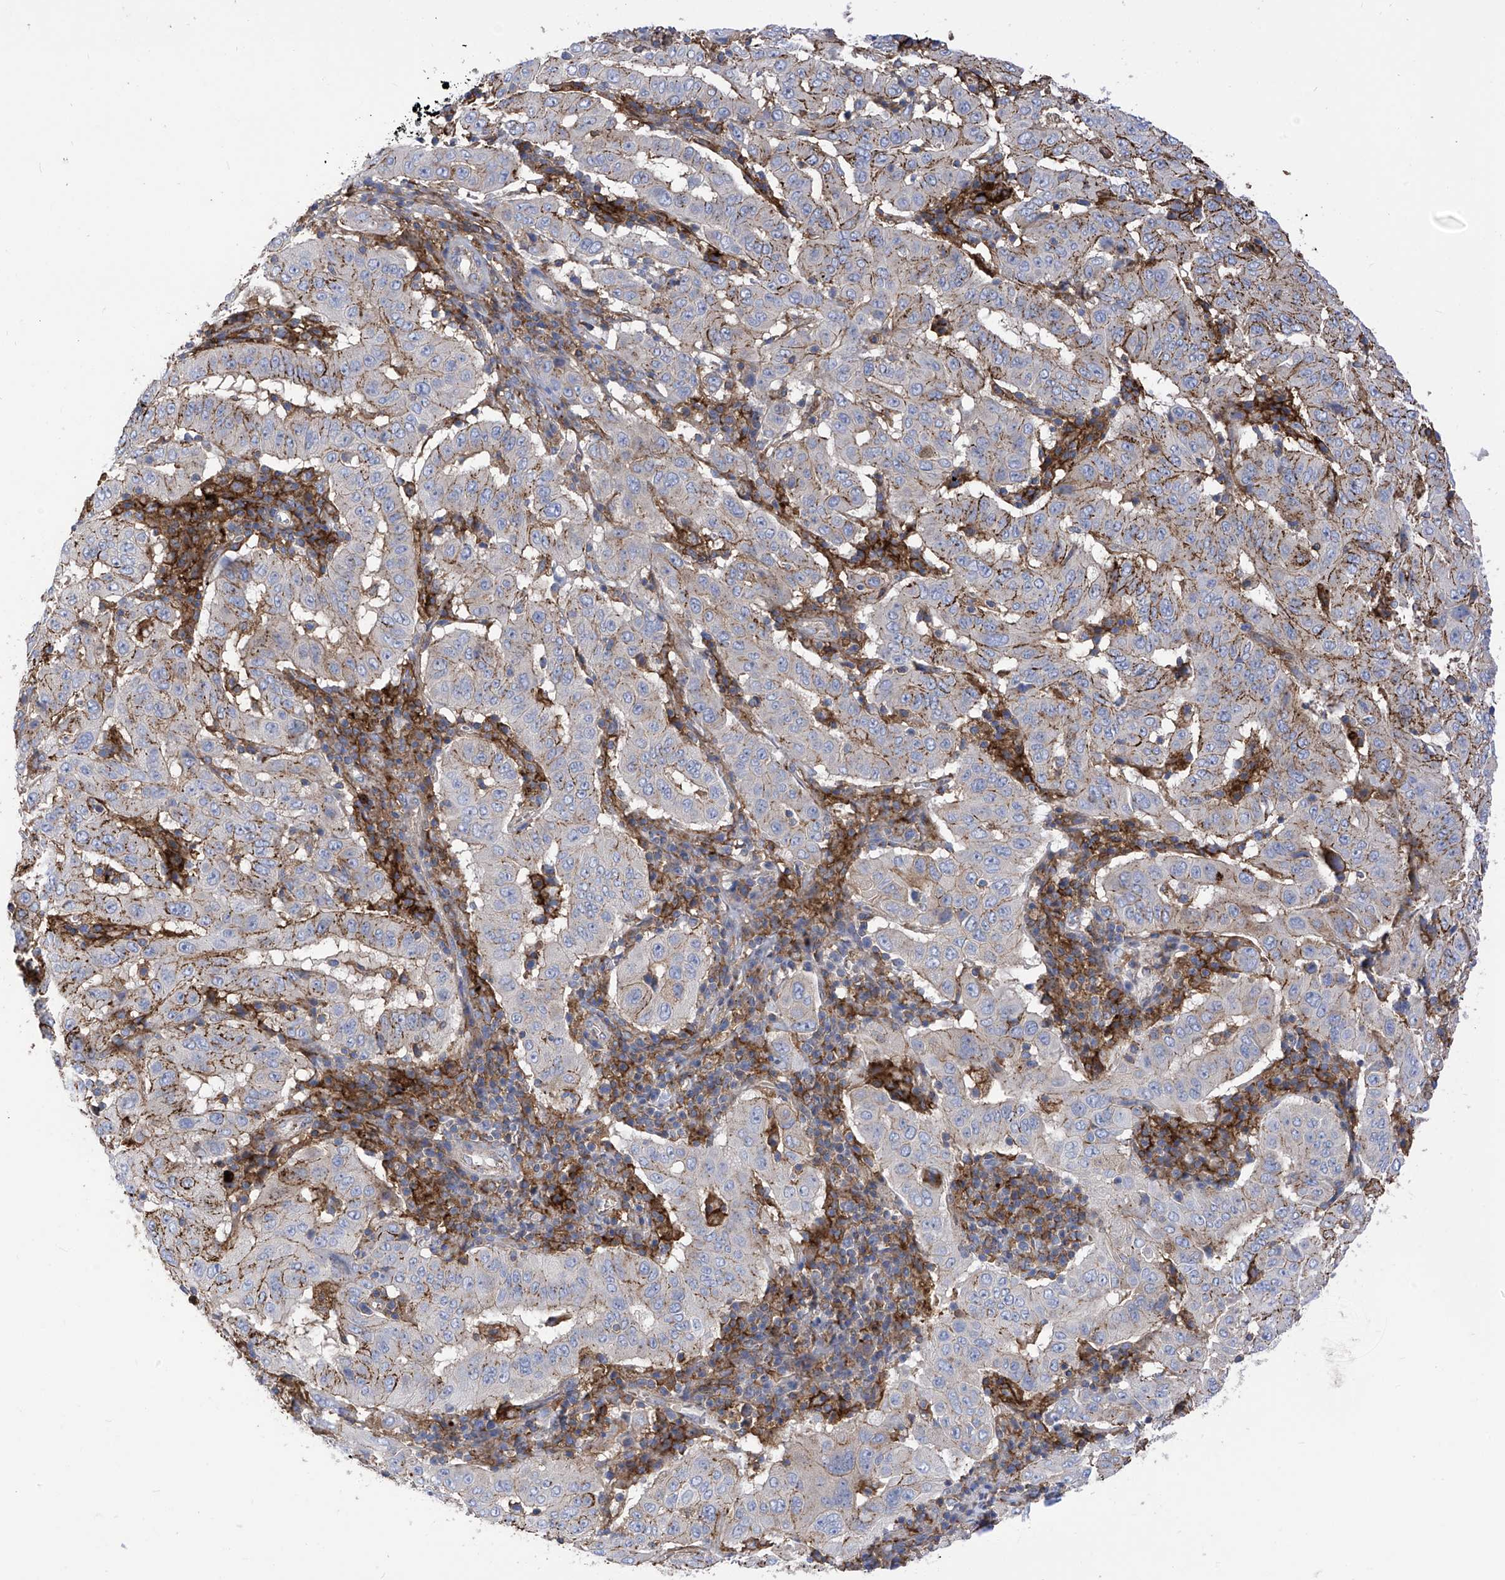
{"staining": {"intensity": "moderate", "quantity": "25%-75%", "location": "cytoplasmic/membranous"}, "tissue": "pancreatic cancer", "cell_type": "Tumor cells", "image_type": "cancer", "snomed": [{"axis": "morphology", "description": "Adenocarcinoma, NOS"}, {"axis": "topography", "description": "Pancreas"}], "caption": "IHC of pancreatic adenocarcinoma displays medium levels of moderate cytoplasmic/membranous positivity in approximately 25%-75% of tumor cells.", "gene": "P2RX7", "patient": {"sex": "male", "age": 63}}